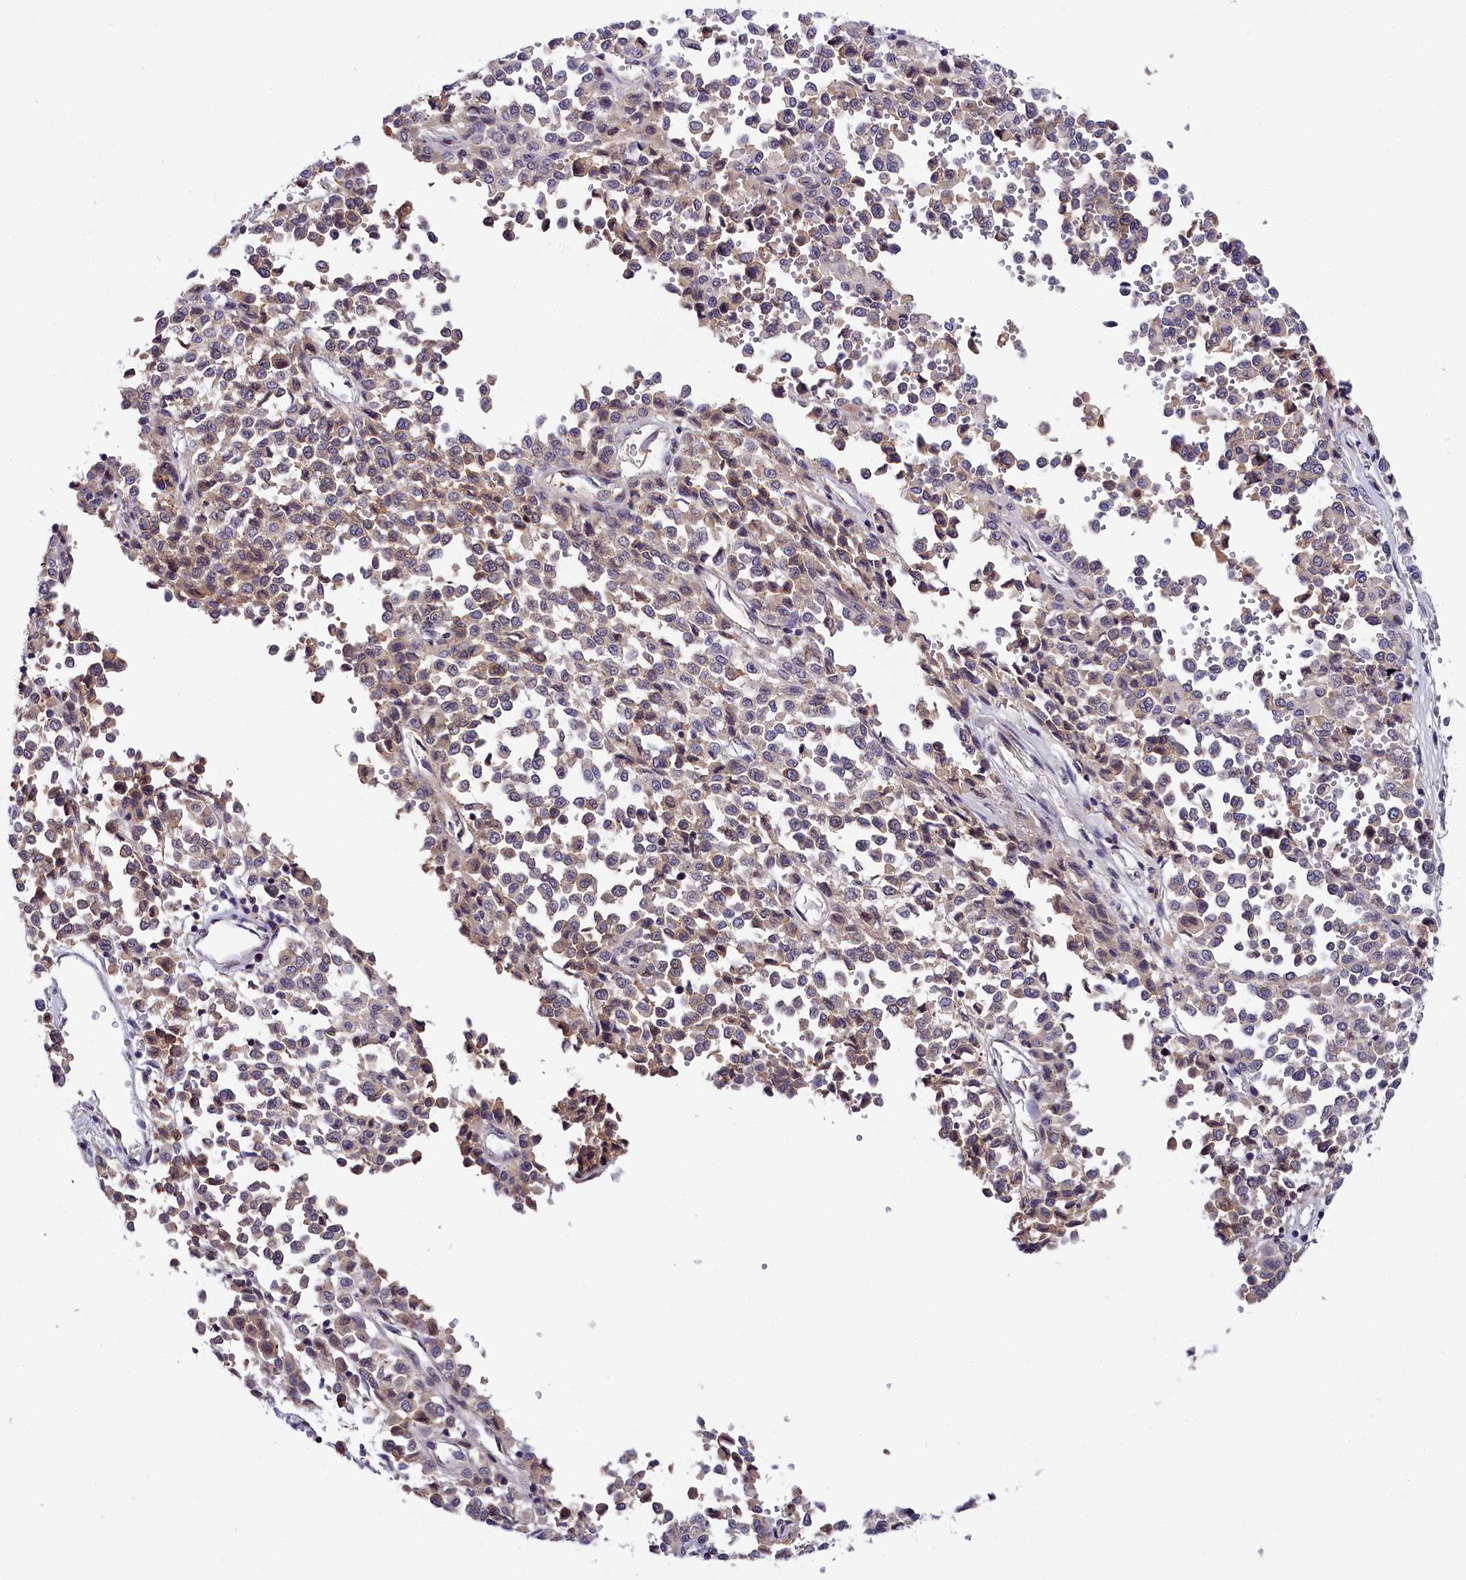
{"staining": {"intensity": "weak", "quantity": "<25%", "location": "cytoplasmic/membranous"}, "tissue": "melanoma", "cell_type": "Tumor cells", "image_type": "cancer", "snomed": [{"axis": "morphology", "description": "Malignant melanoma, Metastatic site"}, {"axis": "topography", "description": "Pancreas"}], "caption": "High power microscopy image of an immunohistochemistry (IHC) micrograph of malignant melanoma (metastatic site), revealing no significant expression in tumor cells.", "gene": "ENKD1", "patient": {"sex": "female", "age": 30}}